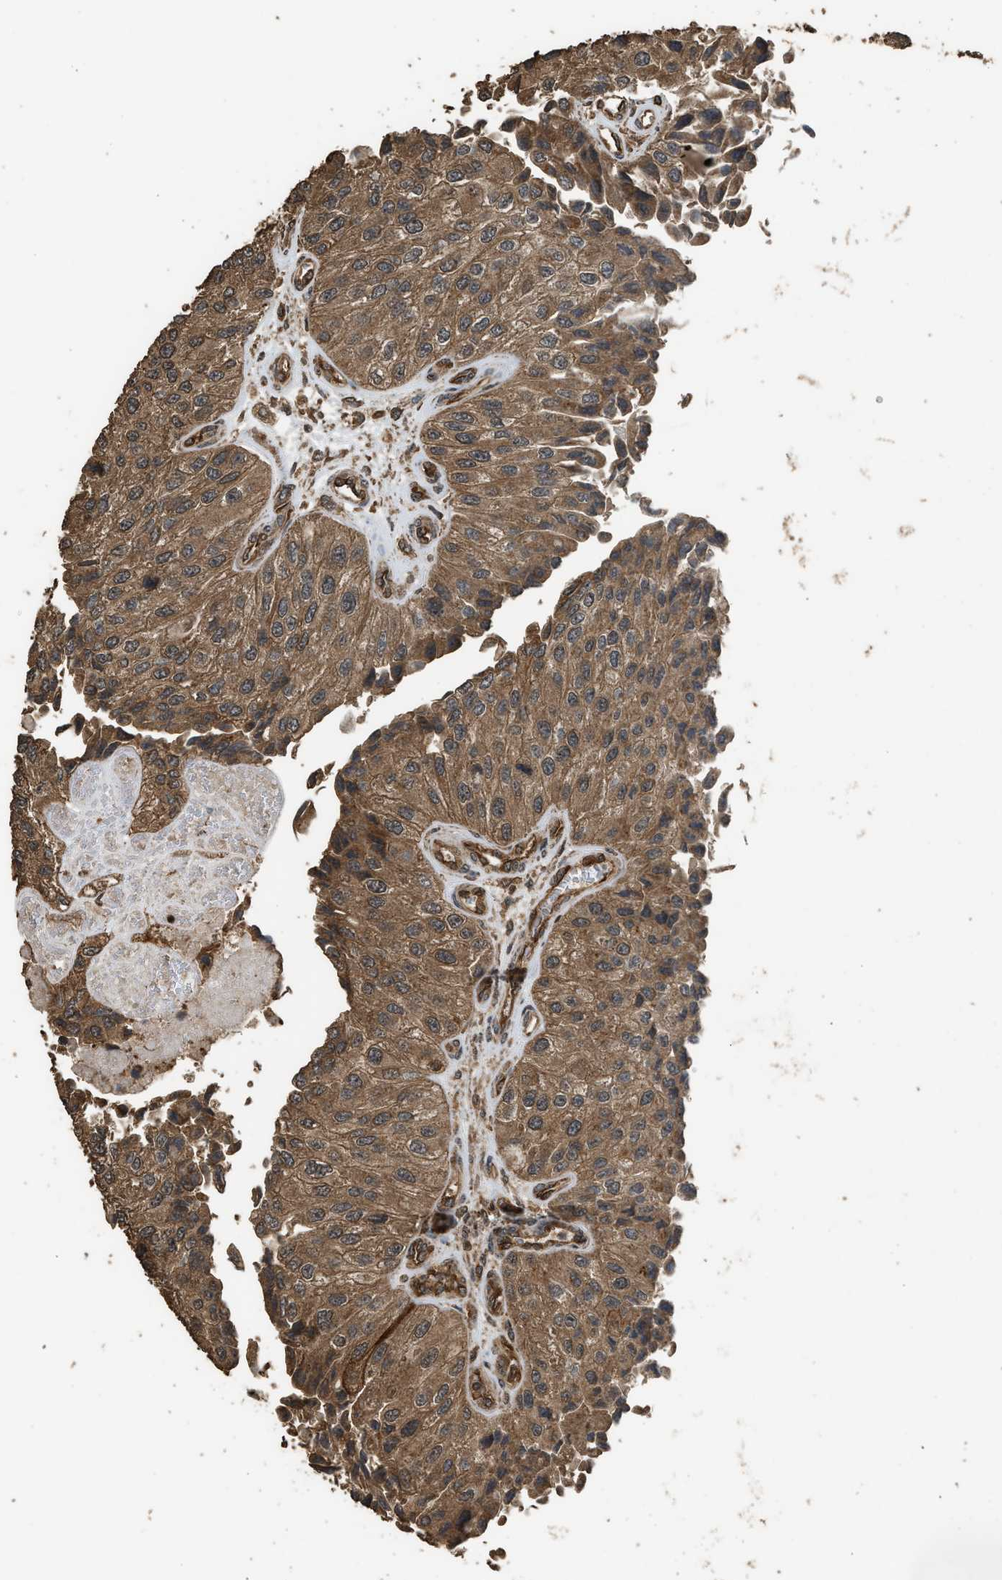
{"staining": {"intensity": "moderate", "quantity": ">75%", "location": "cytoplasmic/membranous"}, "tissue": "urothelial cancer", "cell_type": "Tumor cells", "image_type": "cancer", "snomed": [{"axis": "morphology", "description": "Urothelial carcinoma, High grade"}, {"axis": "topography", "description": "Kidney"}, {"axis": "topography", "description": "Urinary bladder"}], "caption": "Urothelial carcinoma (high-grade) stained with a protein marker displays moderate staining in tumor cells.", "gene": "MYBL2", "patient": {"sex": "male", "age": 77}}